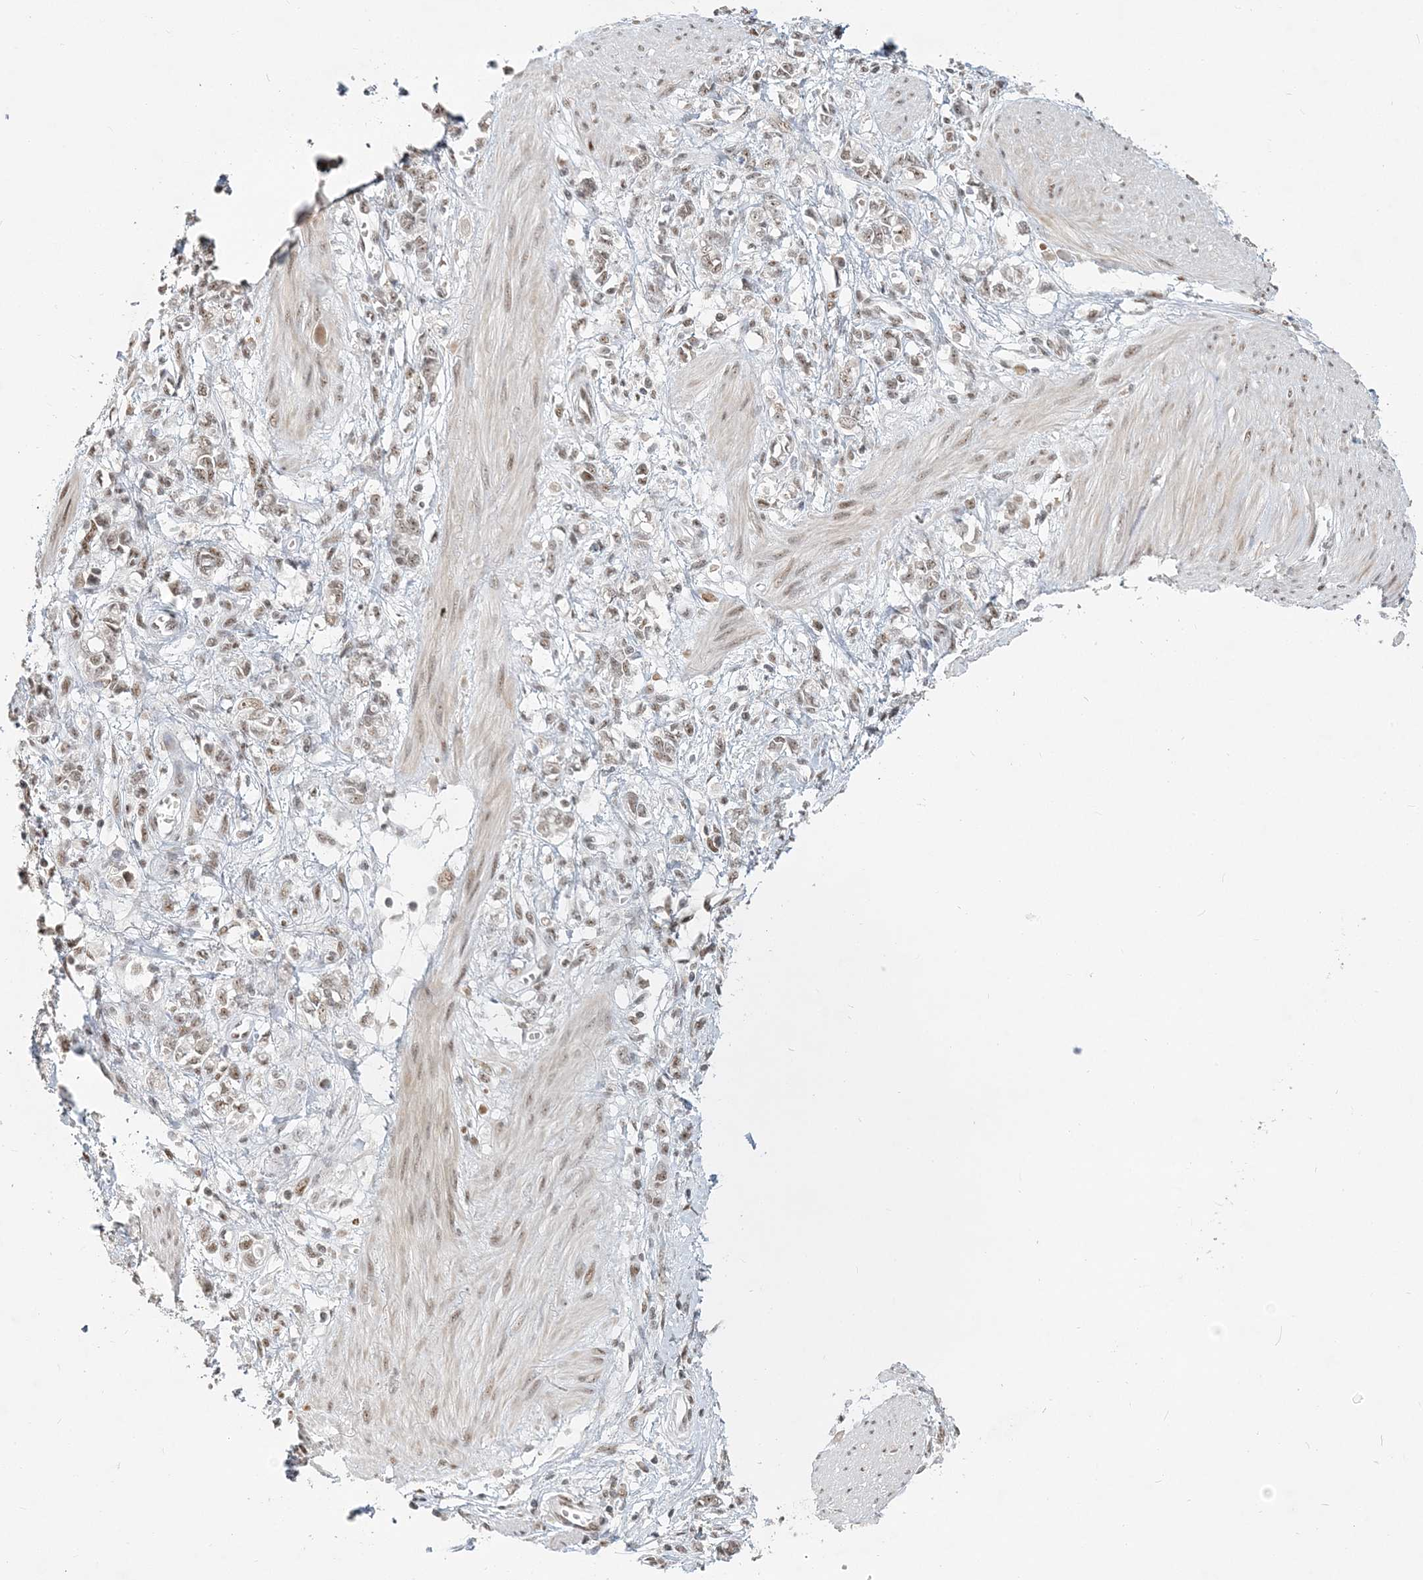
{"staining": {"intensity": "weak", "quantity": ">75%", "location": "nuclear"}, "tissue": "stomach cancer", "cell_type": "Tumor cells", "image_type": "cancer", "snomed": [{"axis": "morphology", "description": "Adenocarcinoma, NOS"}, {"axis": "topography", "description": "Stomach"}], "caption": "Adenocarcinoma (stomach) tissue reveals weak nuclear expression in about >75% of tumor cells, visualized by immunohistochemistry.", "gene": "PLRG1", "patient": {"sex": "female", "age": 76}}